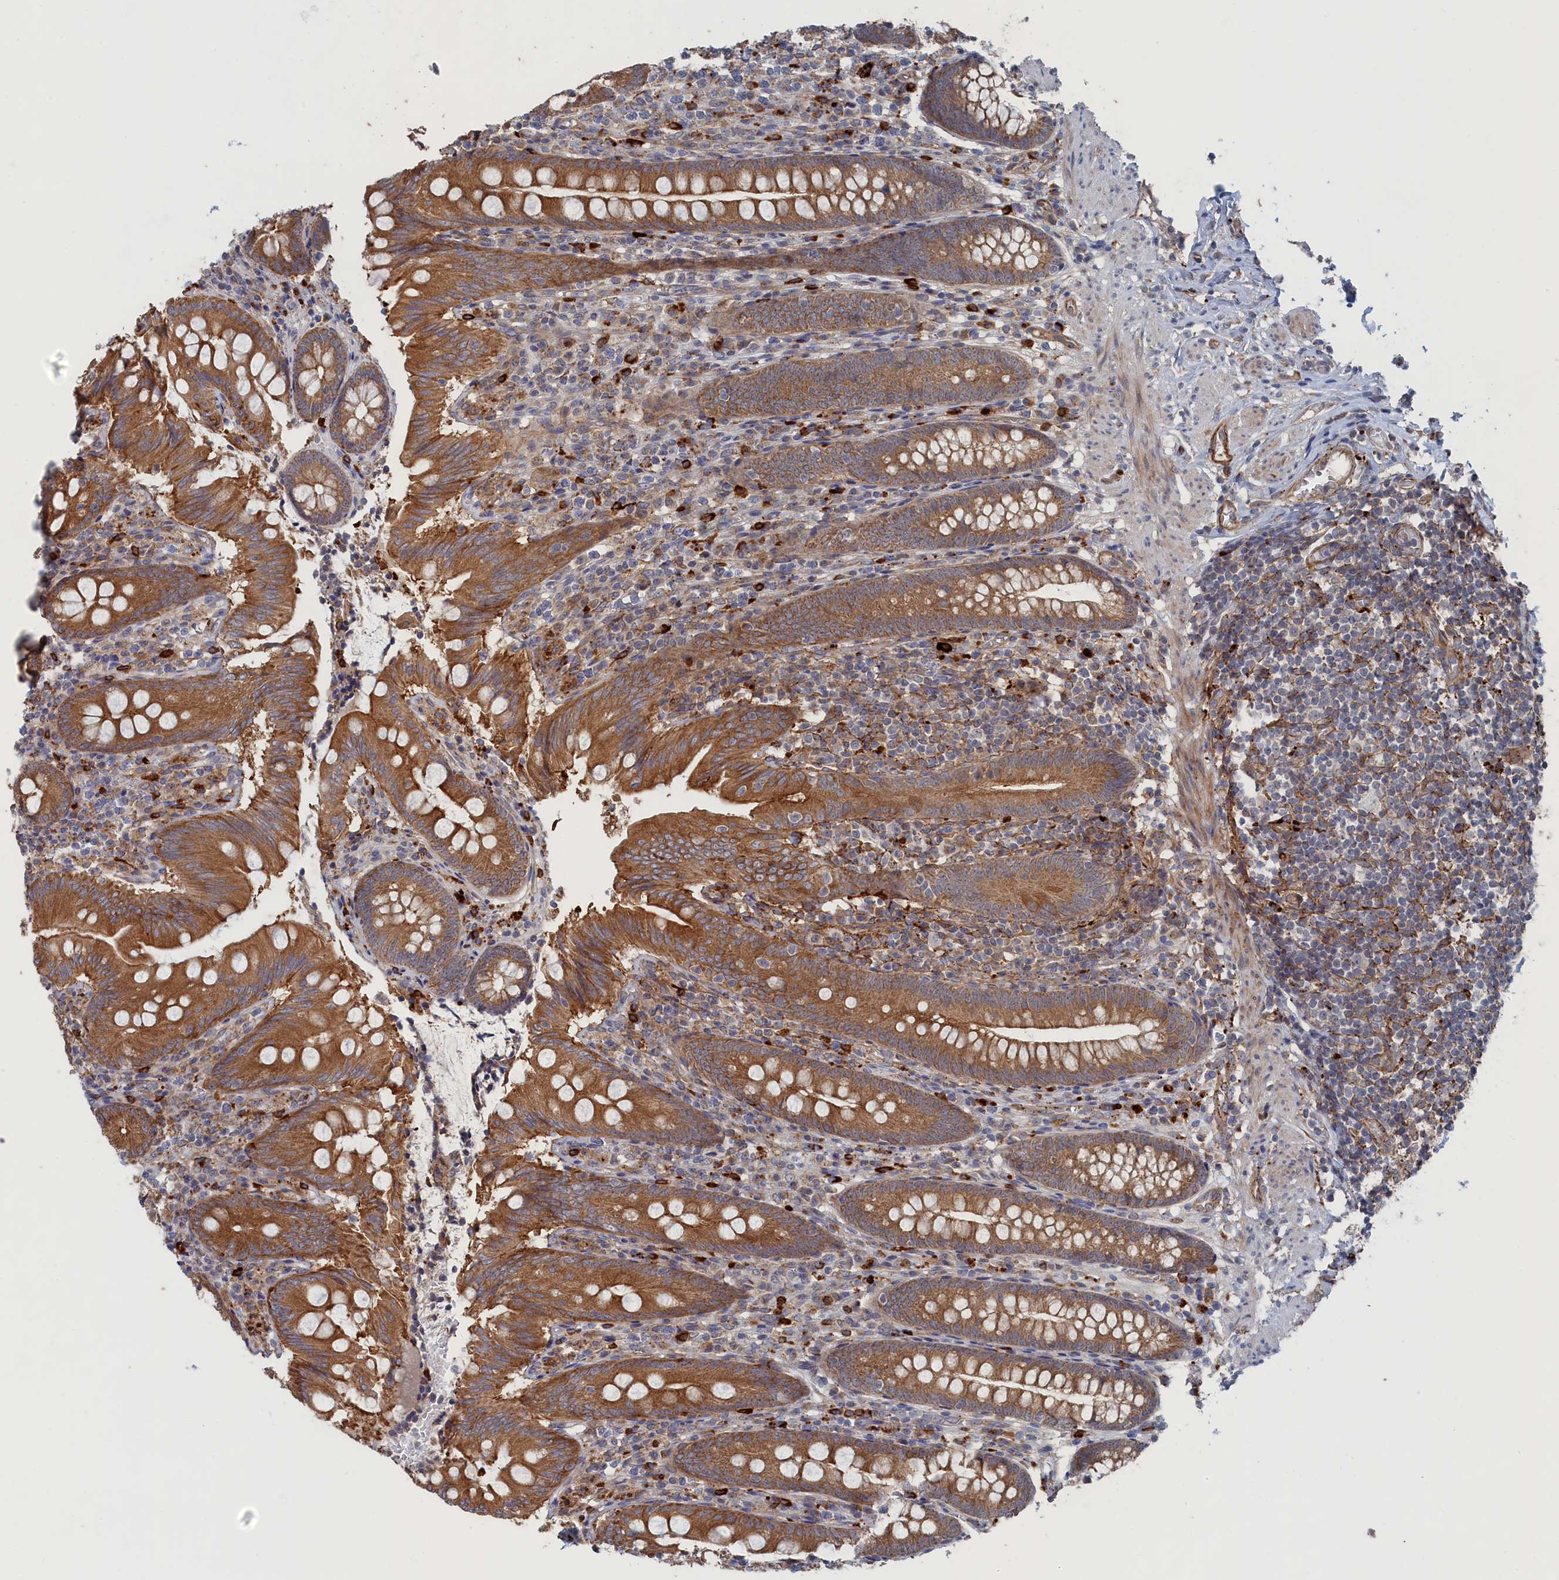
{"staining": {"intensity": "moderate", "quantity": ">75%", "location": "cytoplasmic/membranous"}, "tissue": "appendix", "cell_type": "Glandular cells", "image_type": "normal", "snomed": [{"axis": "morphology", "description": "Normal tissue, NOS"}, {"axis": "topography", "description": "Appendix"}], "caption": "A brown stain labels moderate cytoplasmic/membranous staining of a protein in glandular cells of benign human appendix.", "gene": "FILIP1L", "patient": {"sex": "male", "age": 55}}